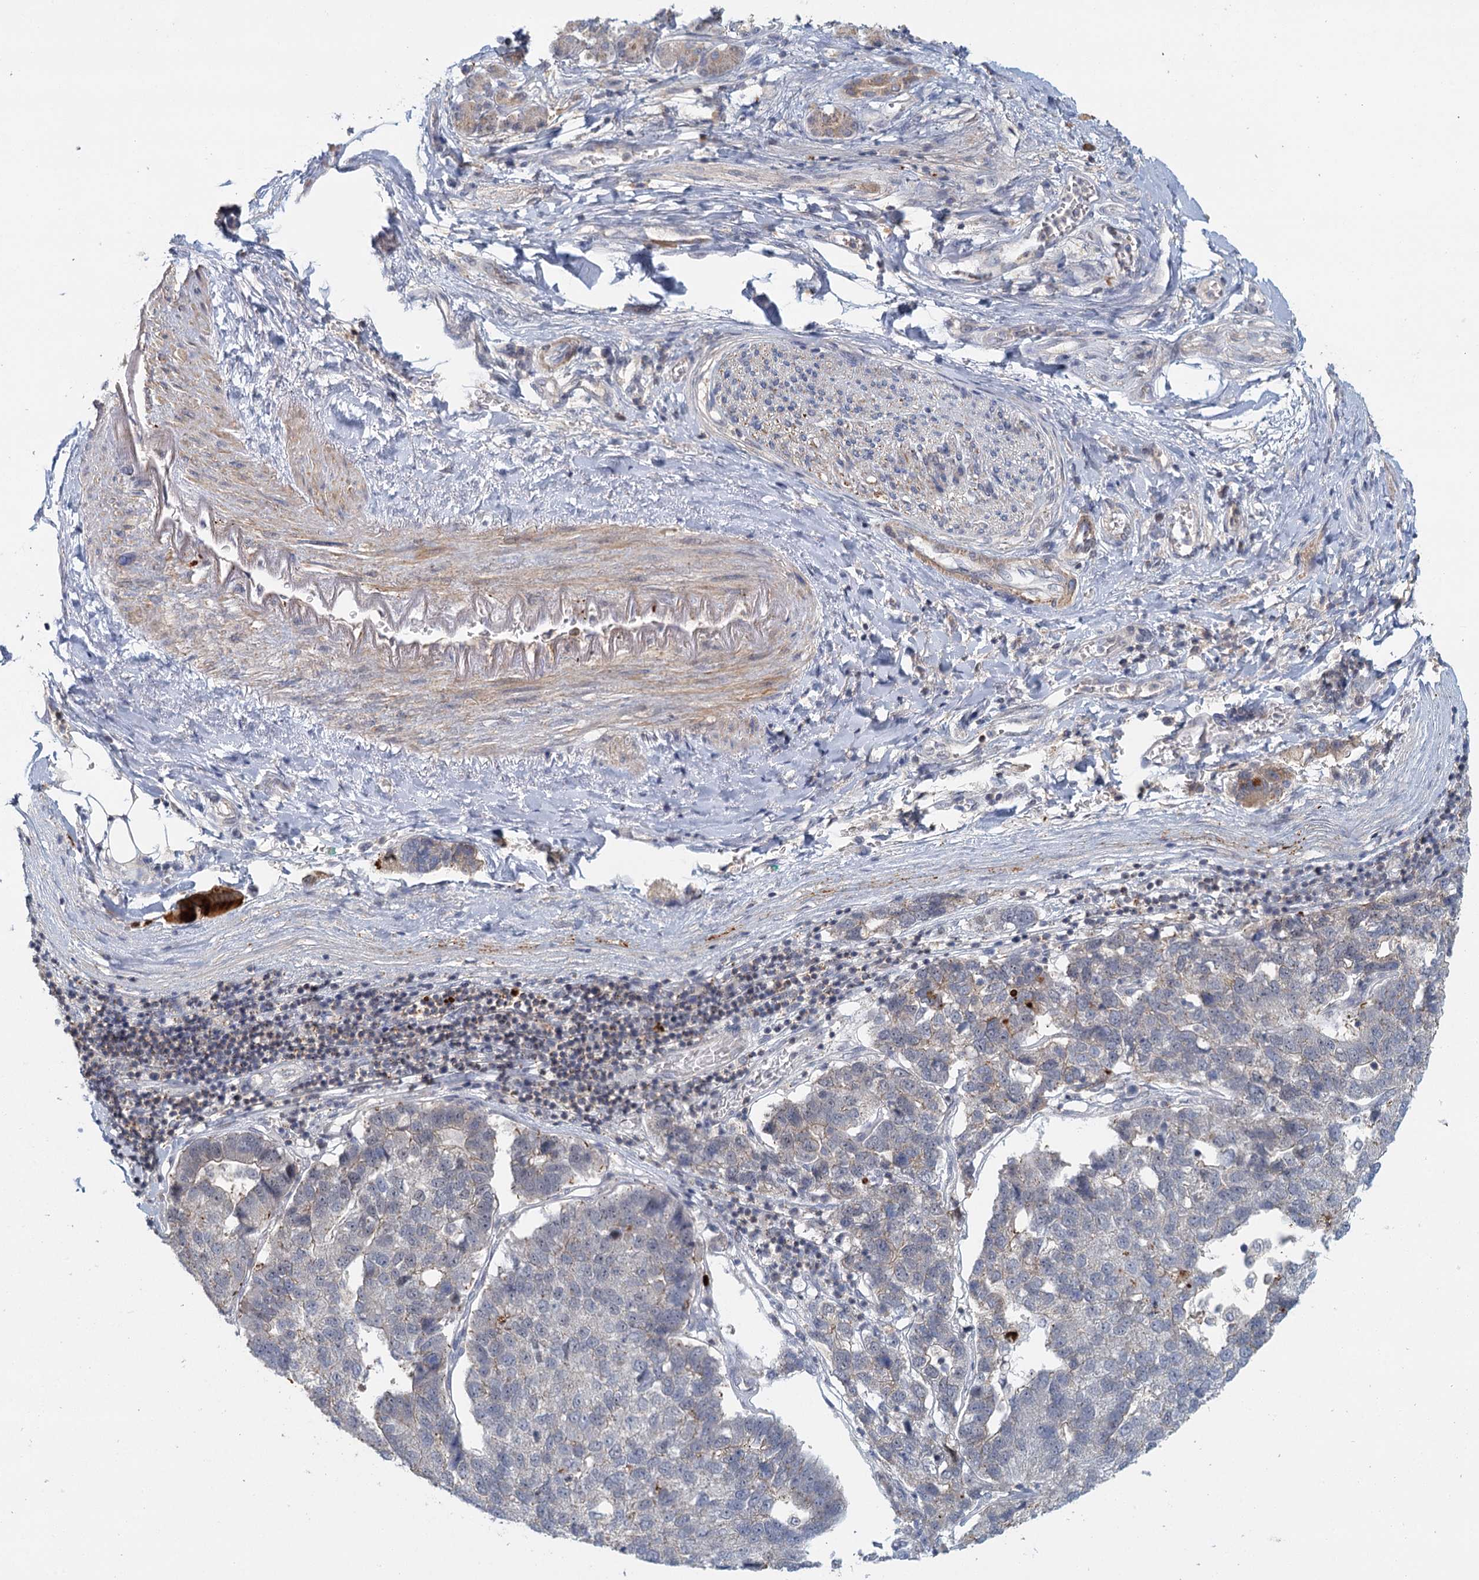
{"staining": {"intensity": "negative", "quantity": "none", "location": "none"}, "tissue": "pancreatic cancer", "cell_type": "Tumor cells", "image_type": "cancer", "snomed": [{"axis": "morphology", "description": "Adenocarcinoma, NOS"}, {"axis": "topography", "description": "Pancreas"}], "caption": "Immunohistochemical staining of human adenocarcinoma (pancreatic) shows no significant staining in tumor cells.", "gene": "GPATCH11", "patient": {"sex": "female", "age": 61}}